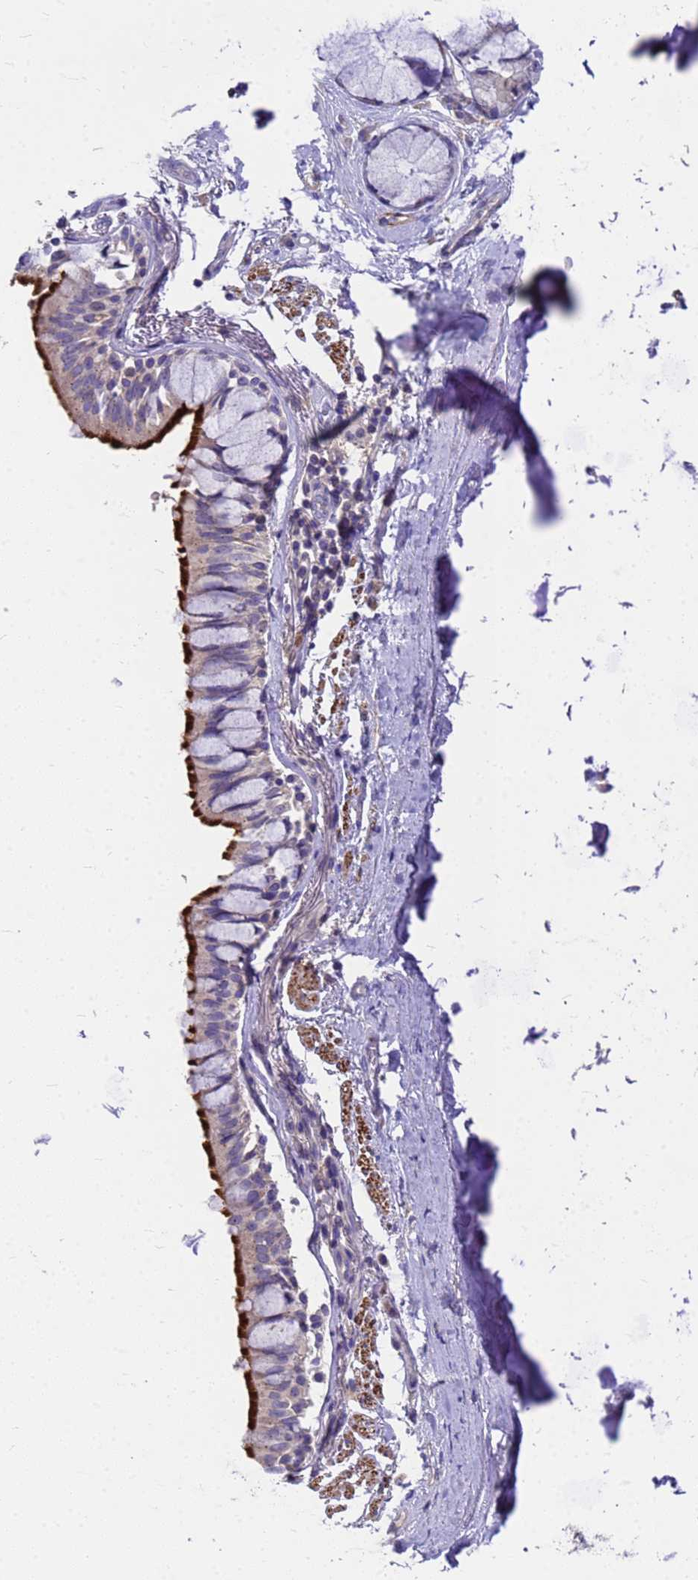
{"staining": {"intensity": "strong", "quantity": "25%-75%", "location": "cytoplasmic/membranous"}, "tissue": "bronchus", "cell_type": "Respiratory epithelial cells", "image_type": "normal", "snomed": [{"axis": "morphology", "description": "Normal tissue, NOS"}, {"axis": "topography", "description": "Bronchus"}], "caption": "Protein expression analysis of normal bronchus displays strong cytoplasmic/membranous positivity in approximately 25%-75% of respiratory epithelial cells. (DAB IHC with brightfield microscopy, high magnification).", "gene": "POP7", "patient": {"sex": "male", "age": 70}}